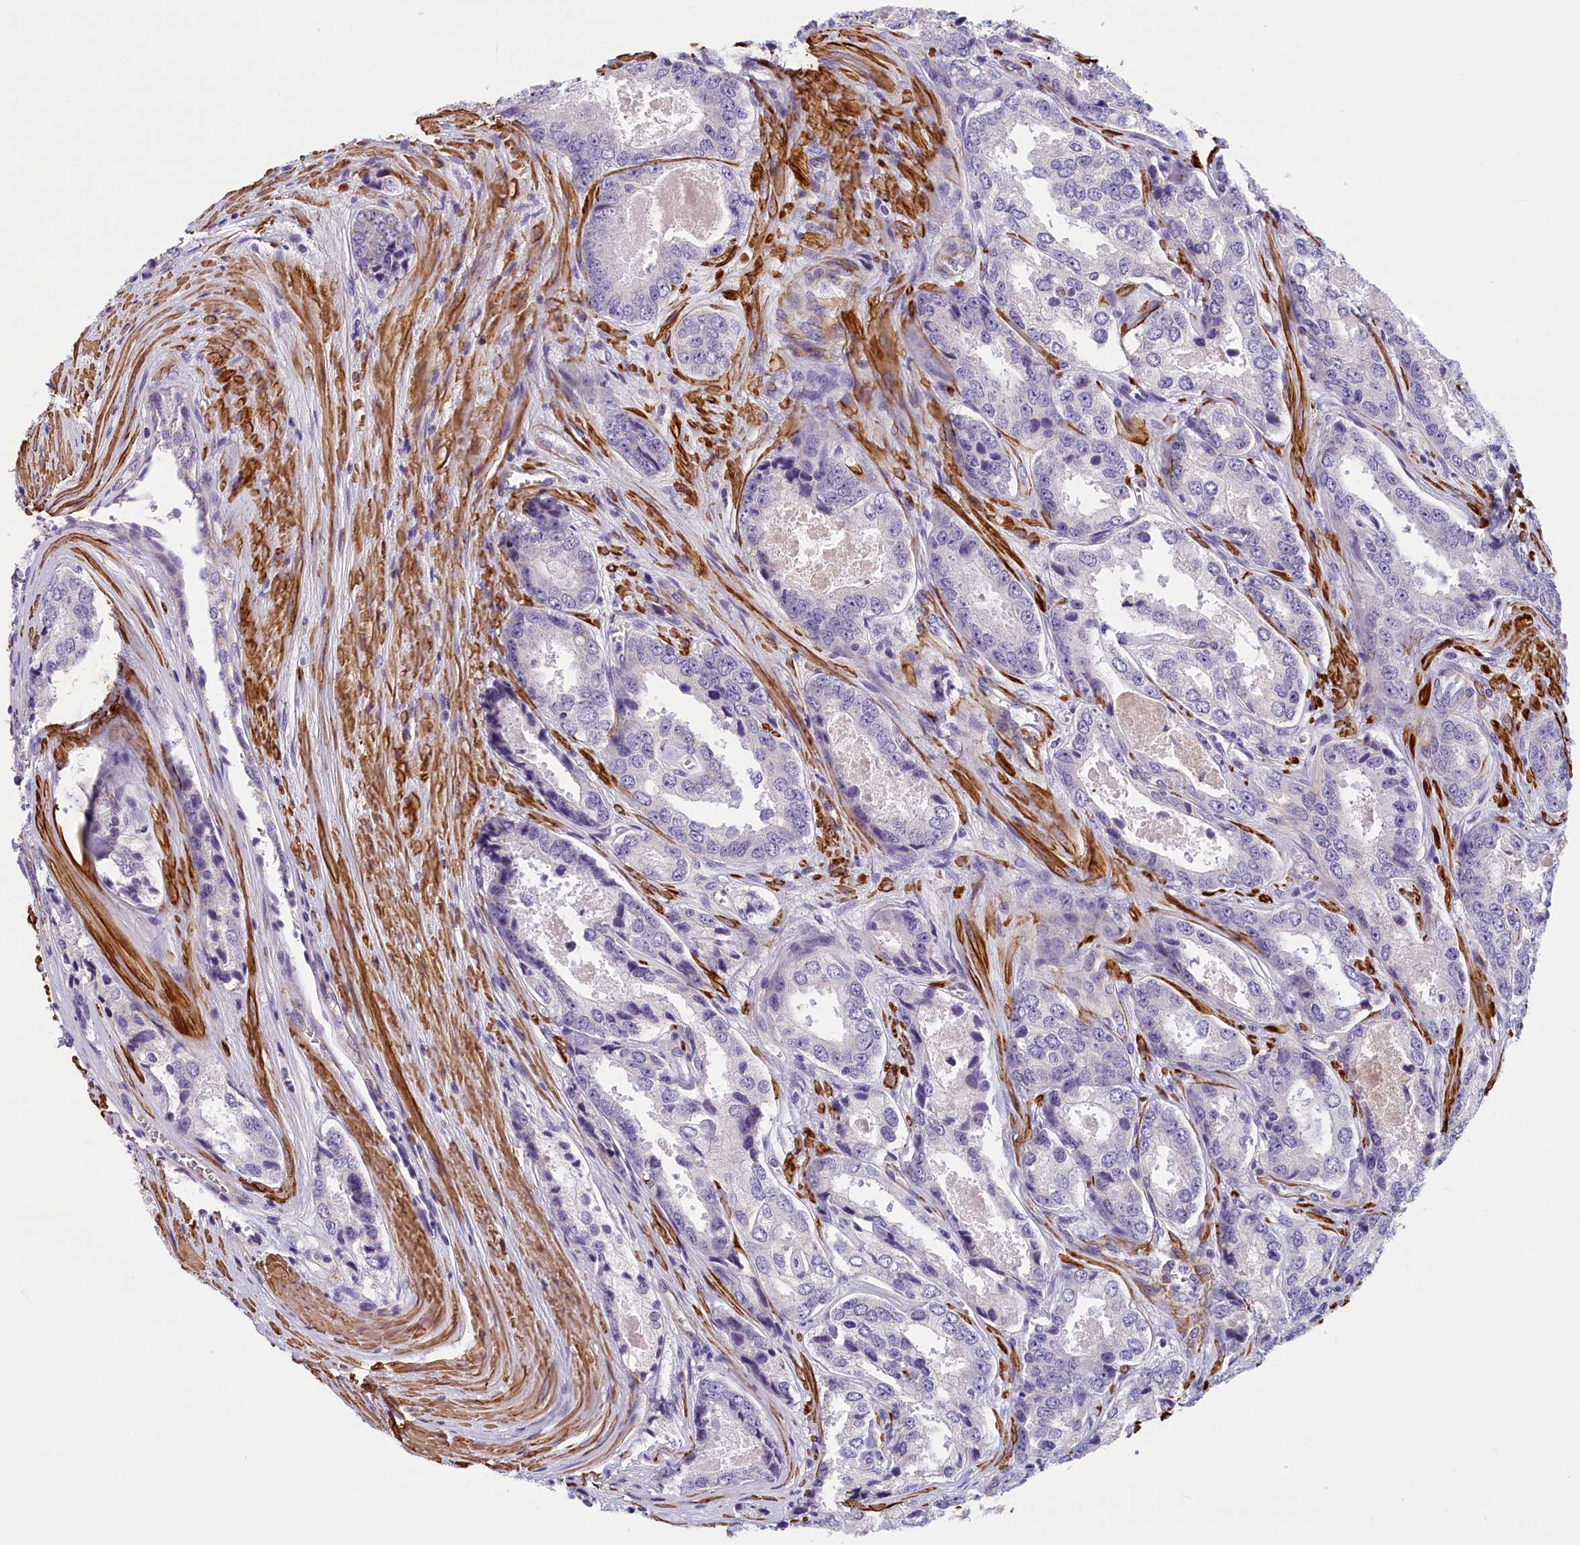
{"staining": {"intensity": "negative", "quantity": "none", "location": "none"}, "tissue": "prostate cancer", "cell_type": "Tumor cells", "image_type": "cancer", "snomed": [{"axis": "morphology", "description": "Adenocarcinoma, Low grade"}, {"axis": "topography", "description": "Prostate"}], "caption": "Immunohistochemistry (IHC) histopathology image of neoplastic tissue: human prostate cancer stained with DAB (3,3'-diaminobenzidine) reveals no significant protein expression in tumor cells.", "gene": "BCL2L13", "patient": {"sex": "male", "age": 68}}